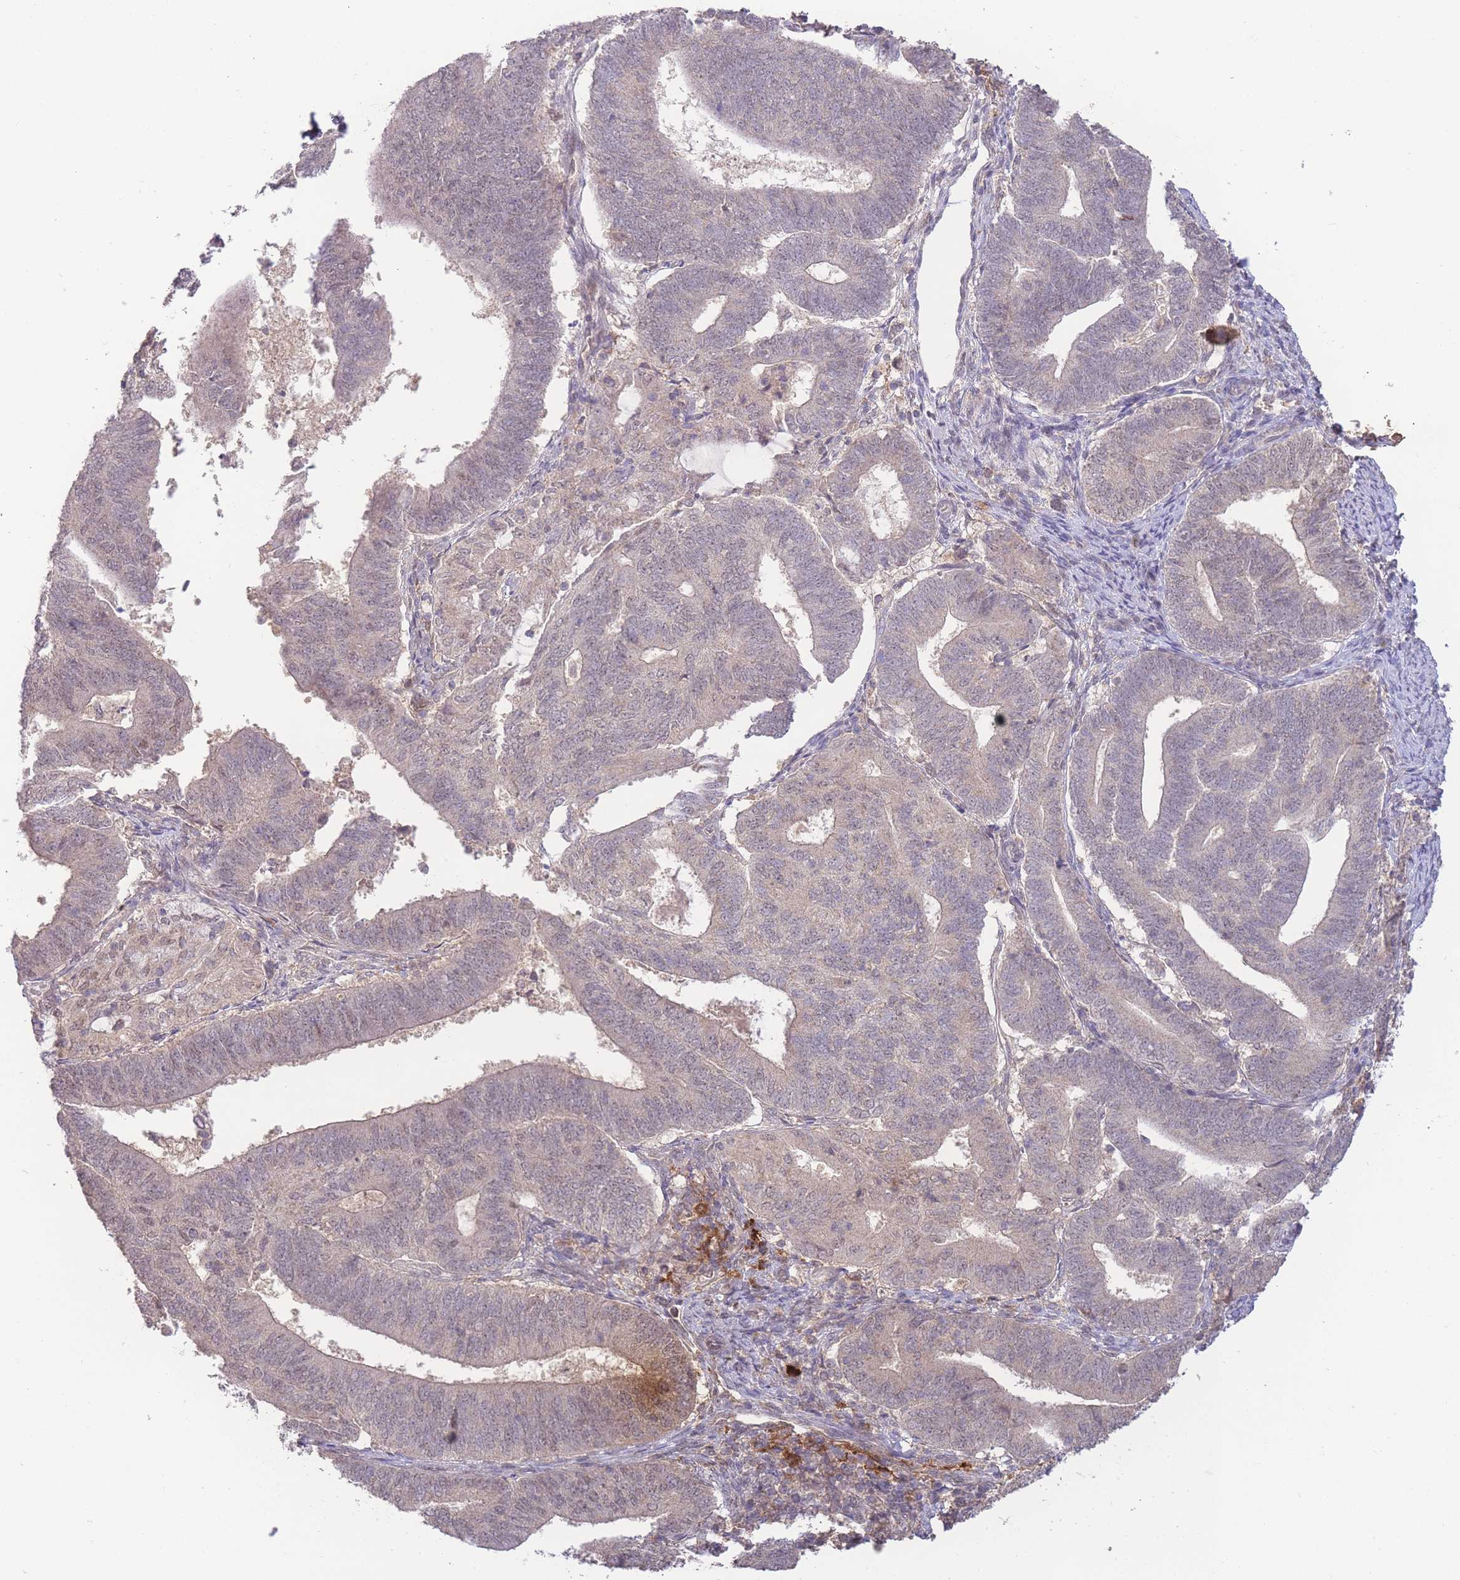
{"staining": {"intensity": "negative", "quantity": "none", "location": "none"}, "tissue": "endometrial cancer", "cell_type": "Tumor cells", "image_type": "cancer", "snomed": [{"axis": "morphology", "description": "Adenocarcinoma, NOS"}, {"axis": "topography", "description": "Endometrium"}], "caption": "IHC photomicrograph of neoplastic tissue: human endometrial adenocarcinoma stained with DAB shows no significant protein staining in tumor cells.", "gene": "RNF144B", "patient": {"sex": "female", "age": 70}}